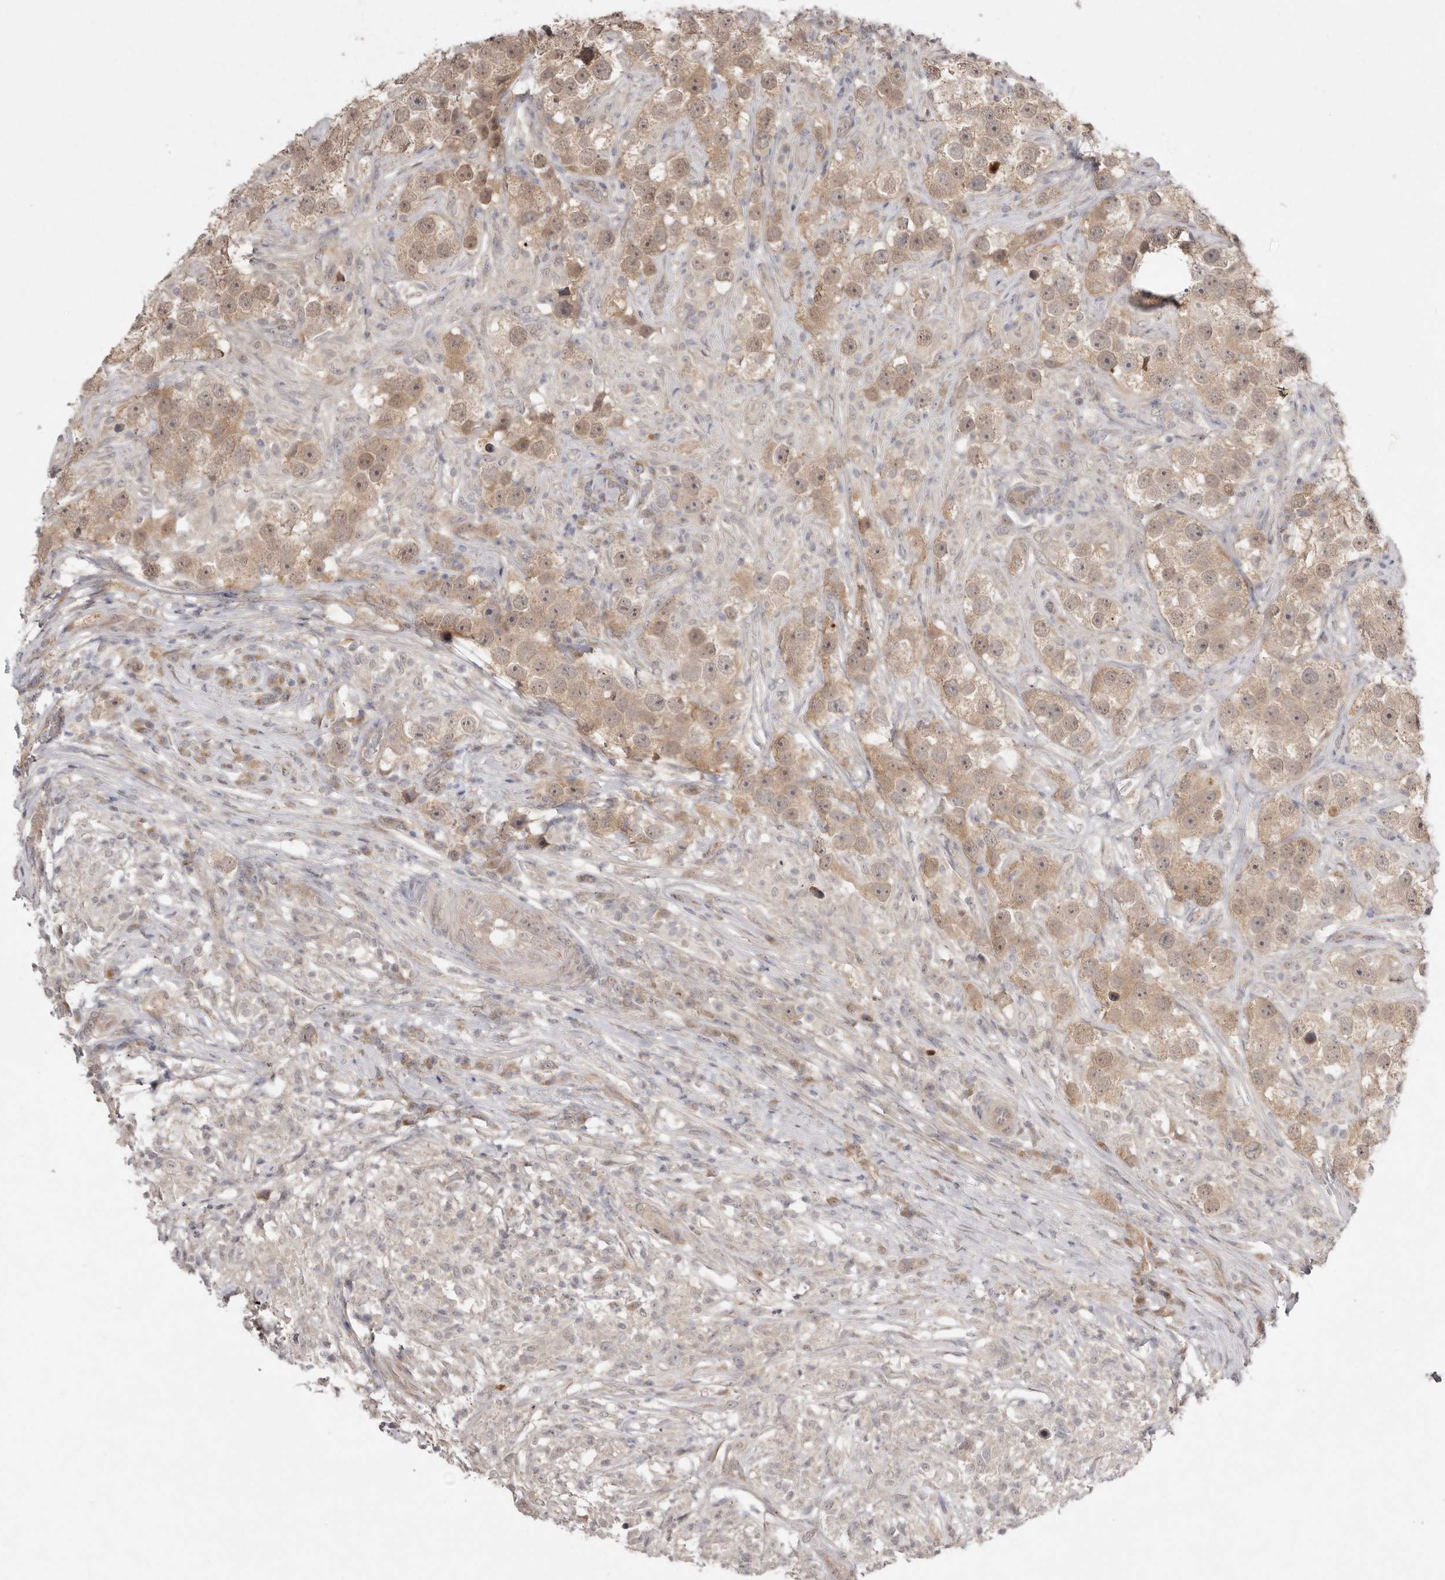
{"staining": {"intensity": "weak", "quantity": ">75%", "location": "cytoplasmic/membranous"}, "tissue": "testis cancer", "cell_type": "Tumor cells", "image_type": "cancer", "snomed": [{"axis": "morphology", "description": "Seminoma, NOS"}, {"axis": "topography", "description": "Testis"}], "caption": "Immunohistochemistry (IHC) (DAB (3,3'-diaminobenzidine)) staining of human testis seminoma shows weak cytoplasmic/membranous protein positivity in about >75% of tumor cells.", "gene": "NSUN4", "patient": {"sex": "male", "age": 49}}